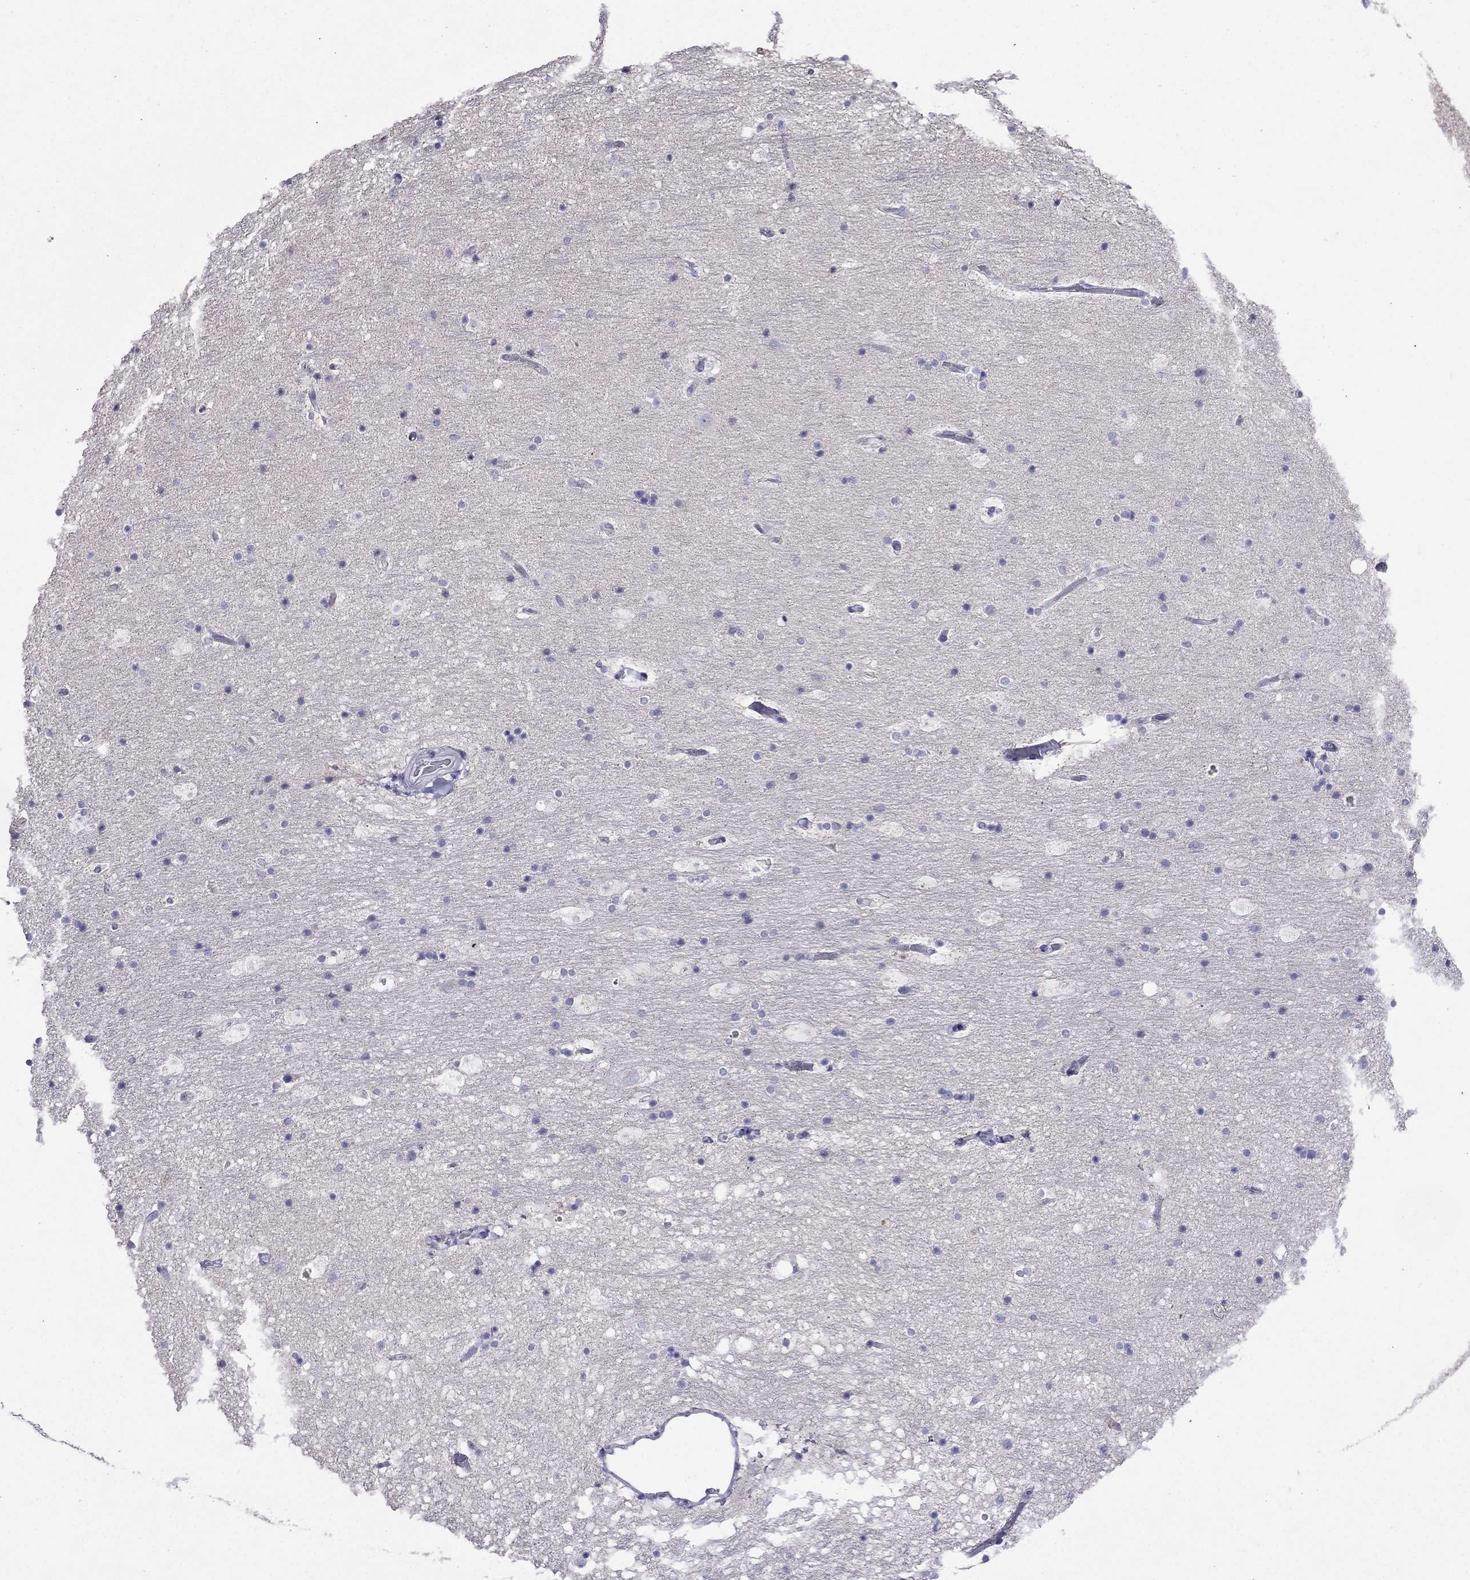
{"staining": {"intensity": "negative", "quantity": "none", "location": "none"}, "tissue": "hippocampus", "cell_type": "Glial cells", "image_type": "normal", "snomed": [{"axis": "morphology", "description": "Normal tissue, NOS"}, {"axis": "topography", "description": "Hippocampus"}], "caption": "Immunohistochemical staining of unremarkable hippocampus displays no significant staining in glial cells.", "gene": "DSC1", "patient": {"sex": "male", "age": 51}}